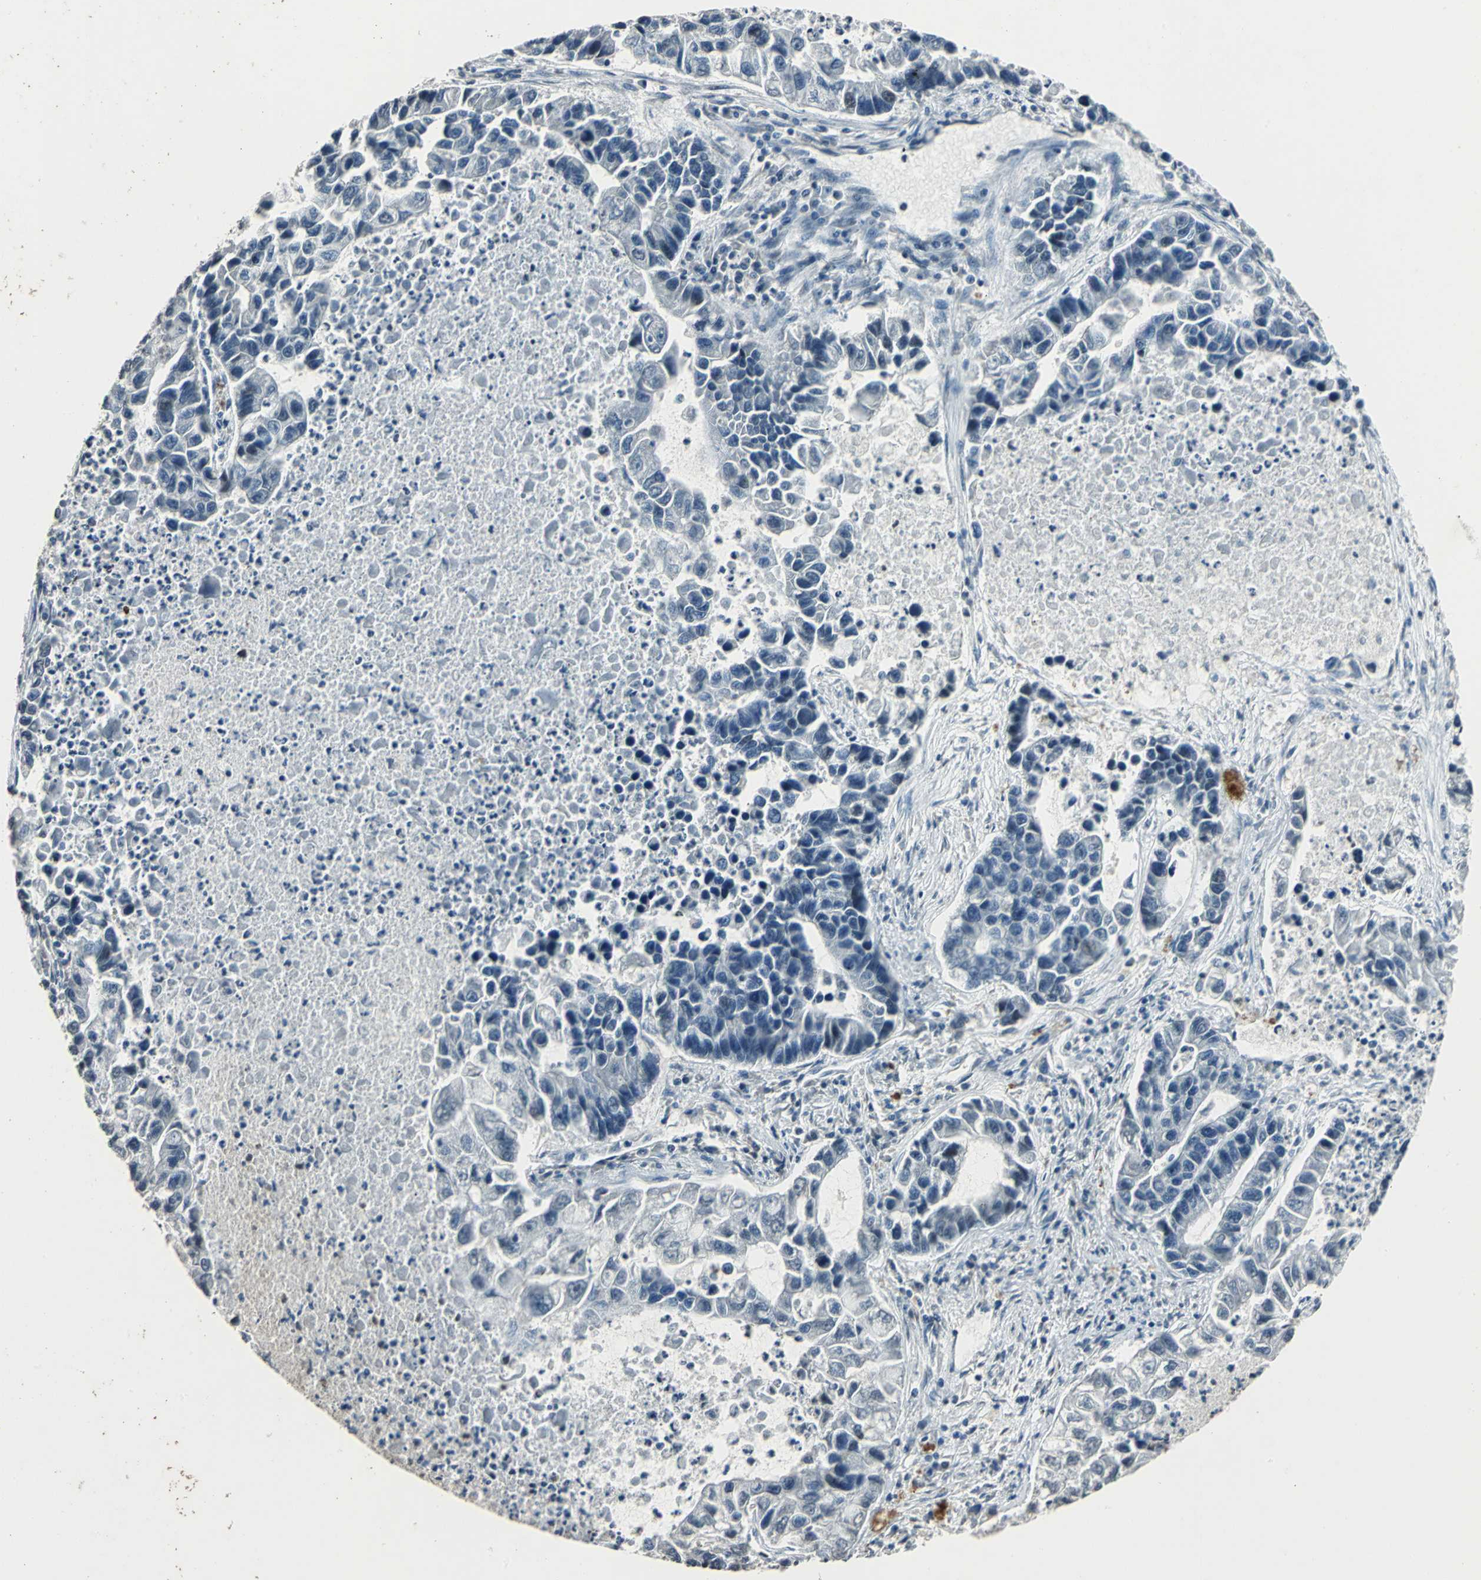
{"staining": {"intensity": "negative", "quantity": "none", "location": "none"}, "tissue": "lung cancer", "cell_type": "Tumor cells", "image_type": "cancer", "snomed": [{"axis": "morphology", "description": "Adenocarcinoma, NOS"}, {"axis": "topography", "description": "Lung"}], "caption": "Lung adenocarcinoma stained for a protein using IHC demonstrates no expression tumor cells.", "gene": "TMEM115", "patient": {"sex": "female", "age": 51}}